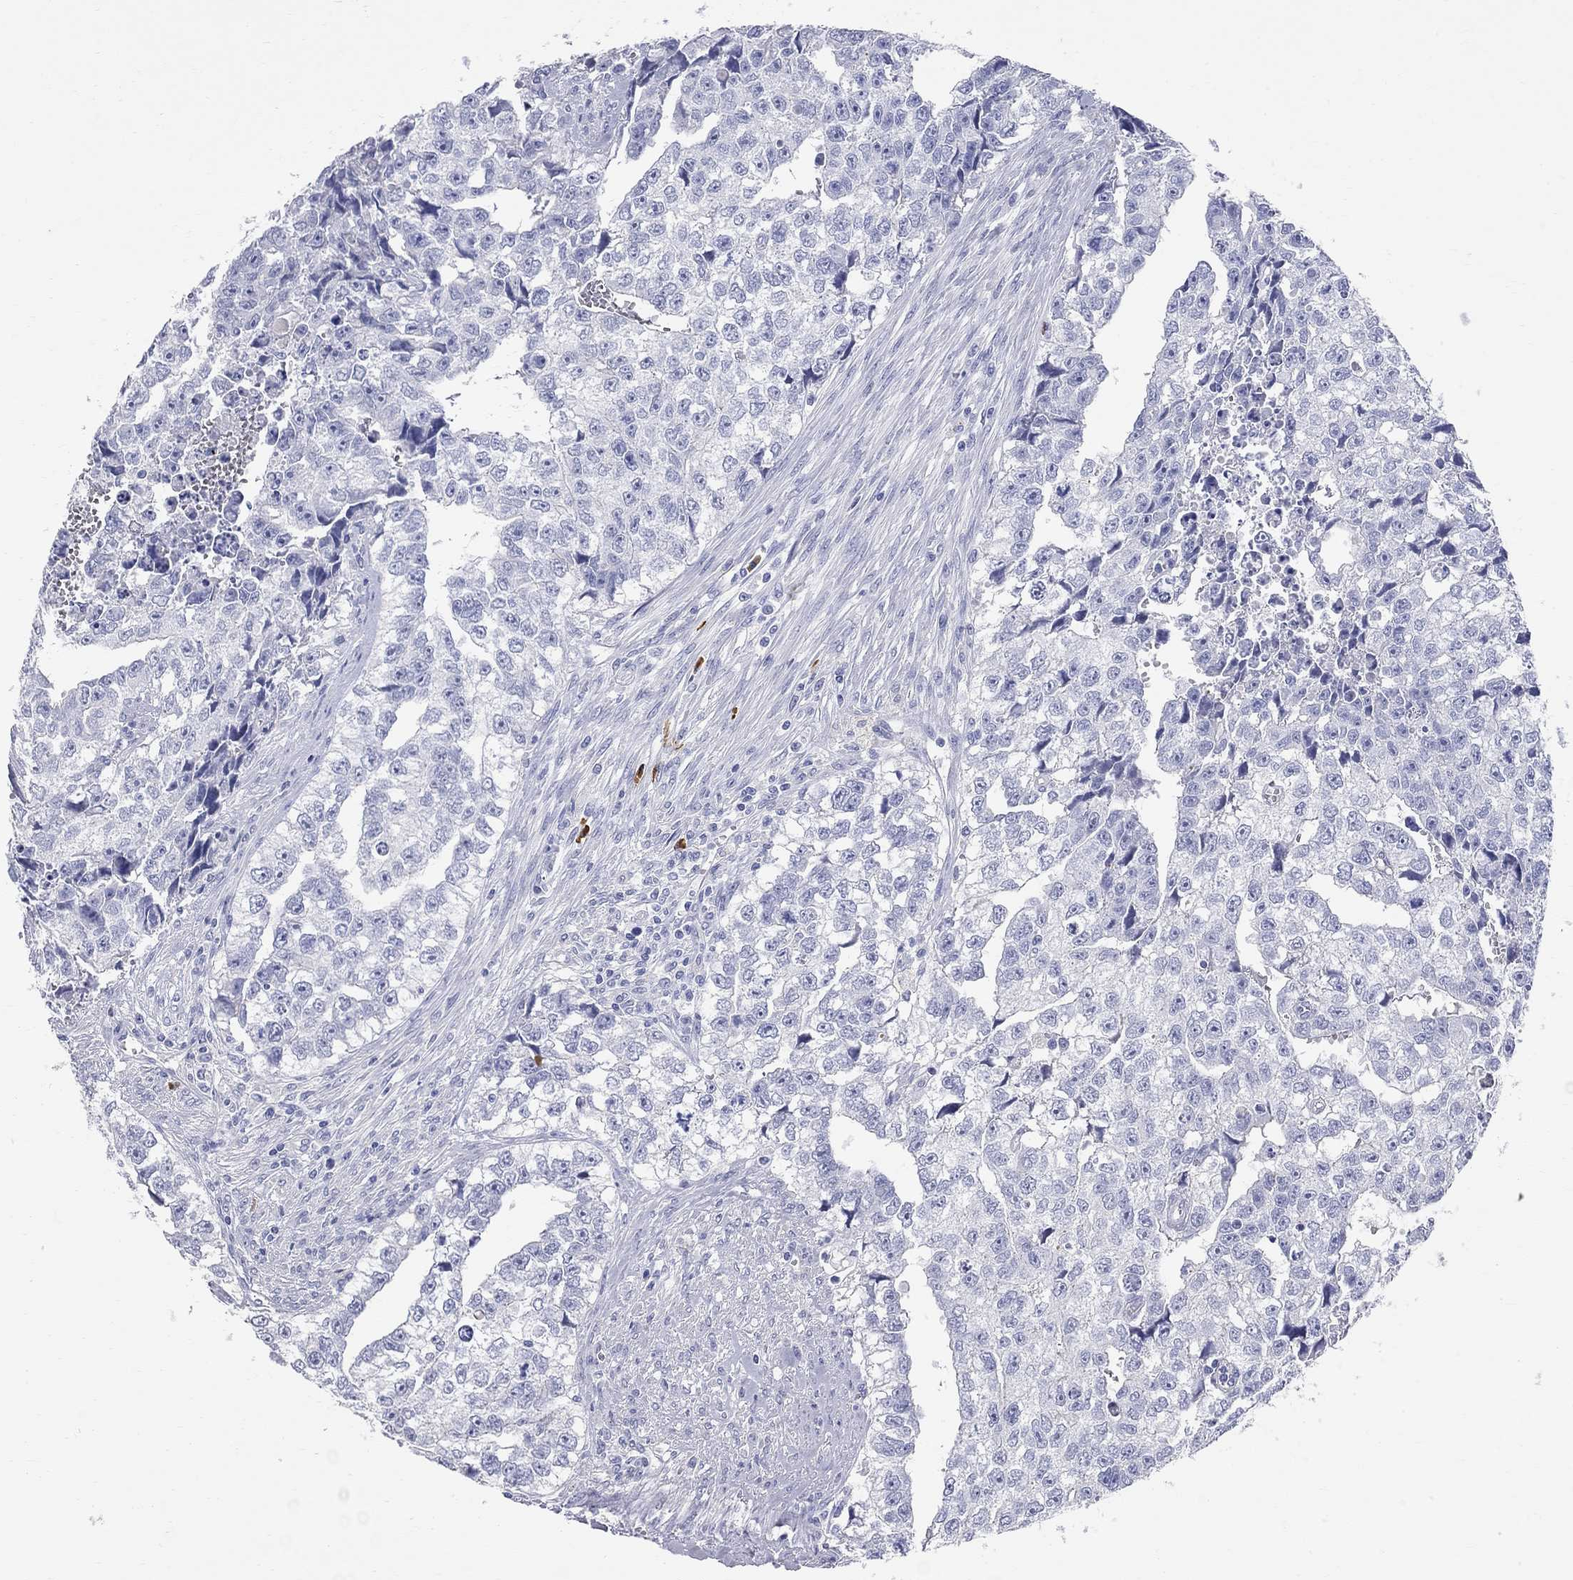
{"staining": {"intensity": "negative", "quantity": "none", "location": "none"}, "tissue": "testis cancer", "cell_type": "Tumor cells", "image_type": "cancer", "snomed": [{"axis": "morphology", "description": "Carcinoma, Embryonal, NOS"}, {"axis": "morphology", "description": "Teratoma, malignant, NOS"}, {"axis": "topography", "description": "Testis"}], "caption": "Protein analysis of testis cancer (embryonal carcinoma) shows no significant expression in tumor cells.", "gene": "PHOX2B", "patient": {"sex": "male", "age": 44}}